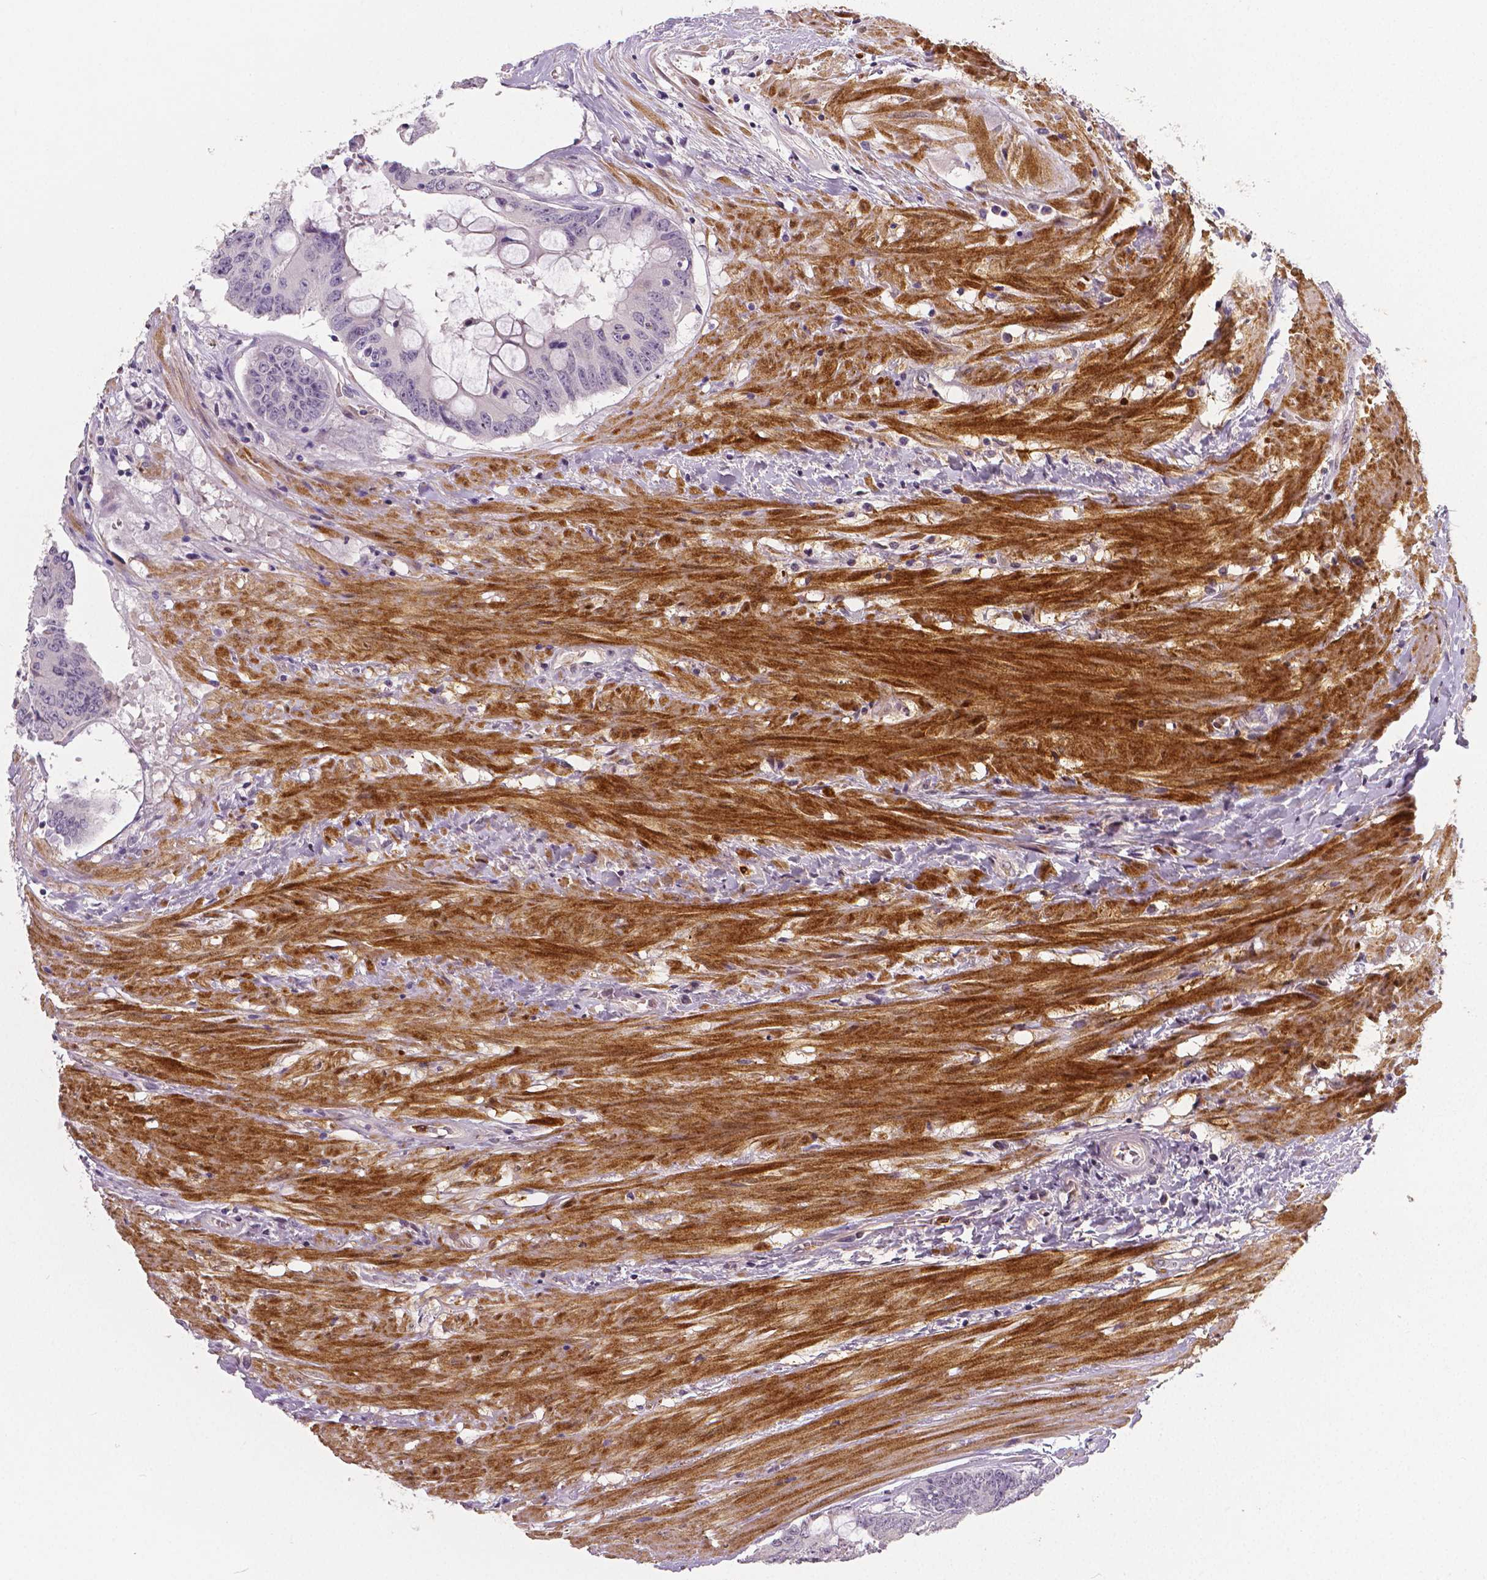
{"staining": {"intensity": "negative", "quantity": "none", "location": "none"}, "tissue": "colorectal cancer", "cell_type": "Tumor cells", "image_type": "cancer", "snomed": [{"axis": "morphology", "description": "Adenocarcinoma, NOS"}, {"axis": "topography", "description": "Rectum"}], "caption": "Immunohistochemistry (IHC) of human colorectal adenocarcinoma exhibits no staining in tumor cells.", "gene": "FLT1", "patient": {"sex": "male", "age": 59}}